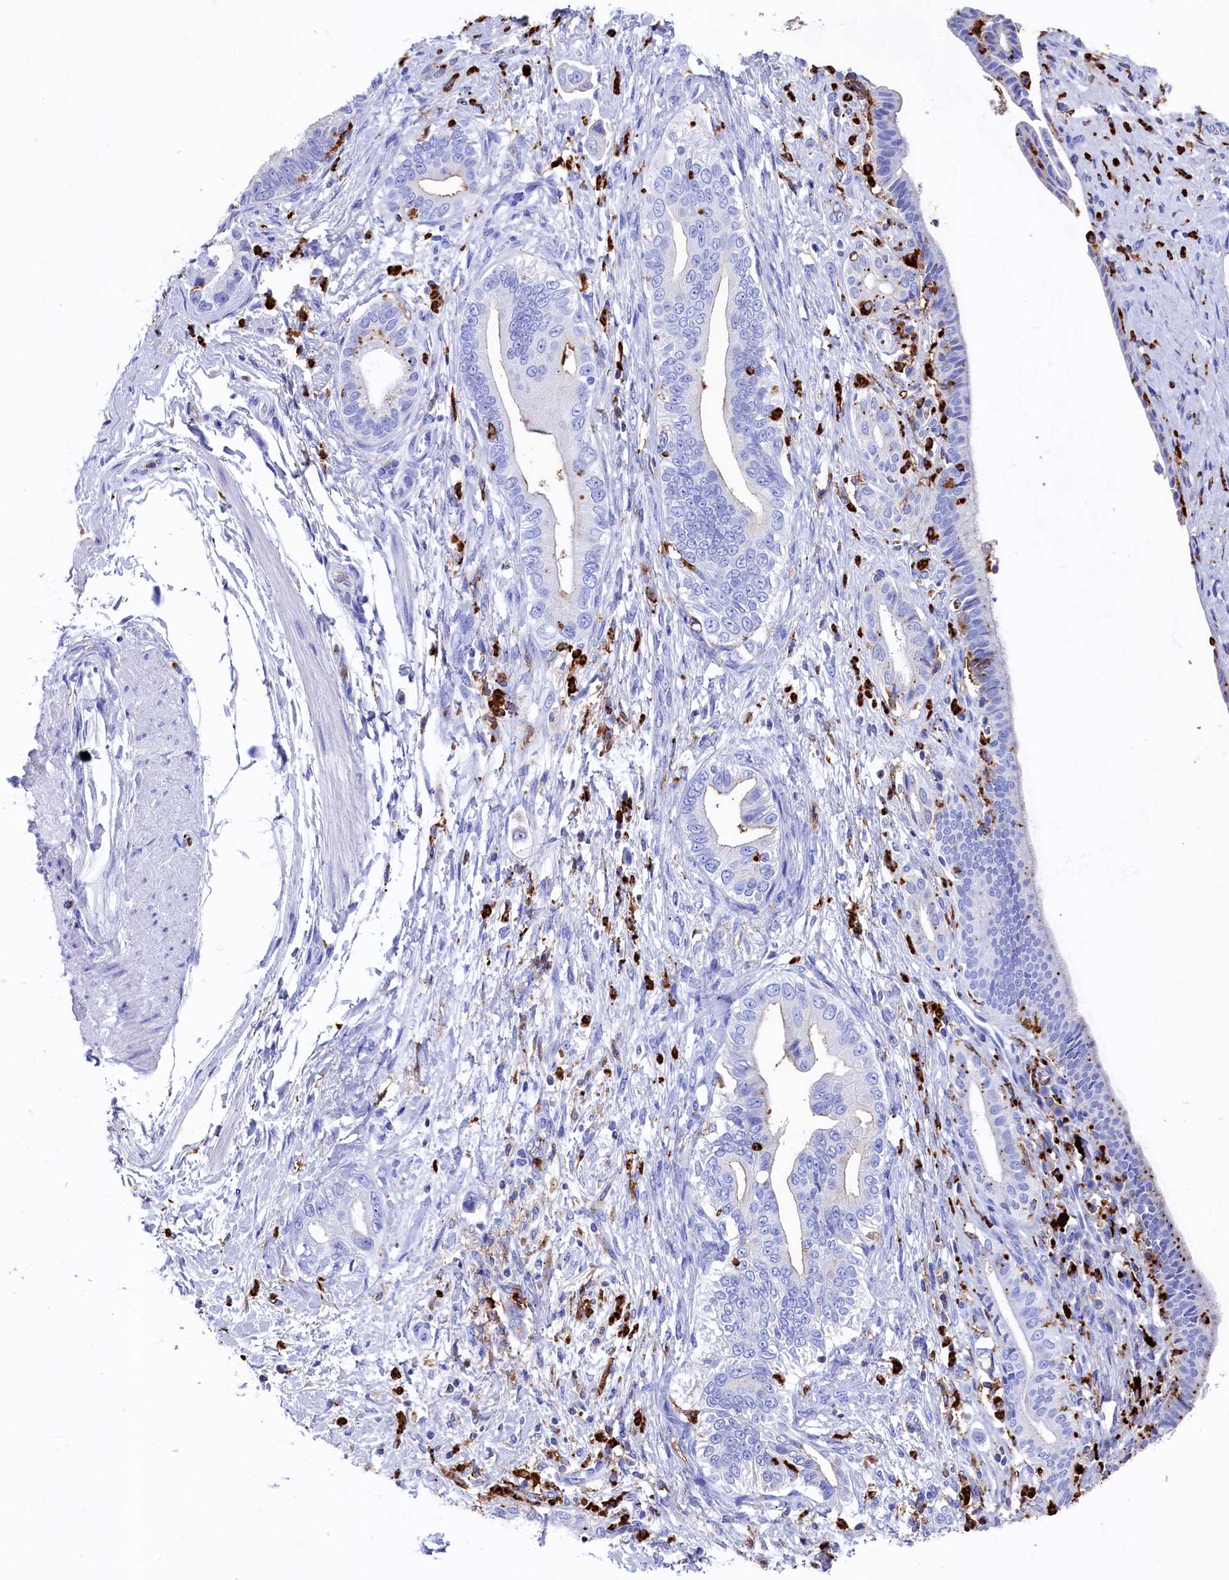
{"staining": {"intensity": "weak", "quantity": "<25%", "location": "cytoplasmic/membranous"}, "tissue": "pancreatic cancer", "cell_type": "Tumor cells", "image_type": "cancer", "snomed": [{"axis": "morphology", "description": "Adenocarcinoma, NOS"}, {"axis": "topography", "description": "Pancreas"}], "caption": "Tumor cells show no significant protein expression in pancreatic cancer (adenocarcinoma). Nuclei are stained in blue.", "gene": "PLAC8", "patient": {"sex": "female", "age": 55}}